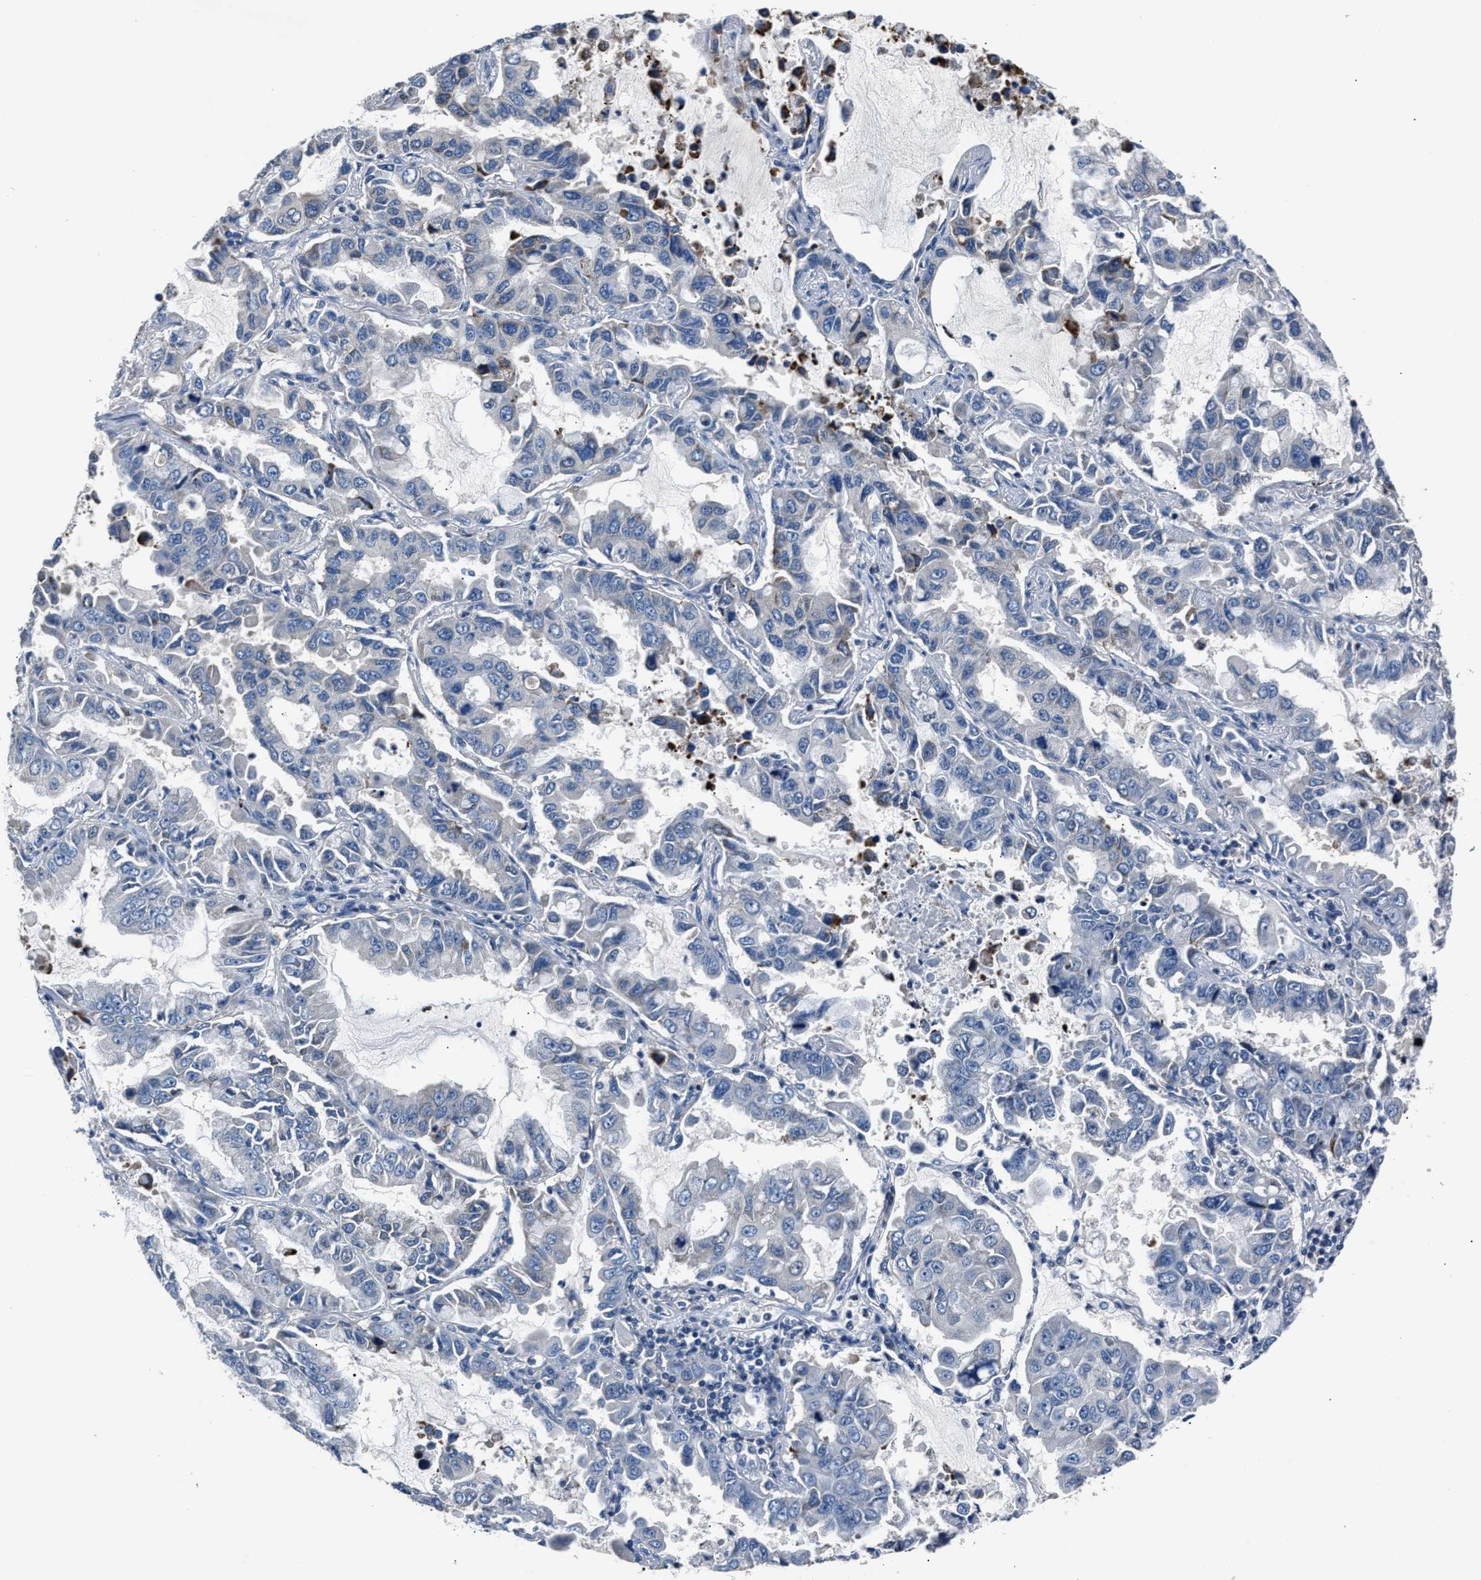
{"staining": {"intensity": "negative", "quantity": "none", "location": "none"}, "tissue": "lung cancer", "cell_type": "Tumor cells", "image_type": "cancer", "snomed": [{"axis": "morphology", "description": "Adenocarcinoma, NOS"}, {"axis": "topography", "description": "Lung"}], "caption": "Immunohistochemistry (IHC) micrograph of adenocarcinoma (lung) stained for a protein (brown), which exhibits no expression in tumor cells.", "gene": "DNAJC24", "patient": {"sex": "male", "age": 64}}